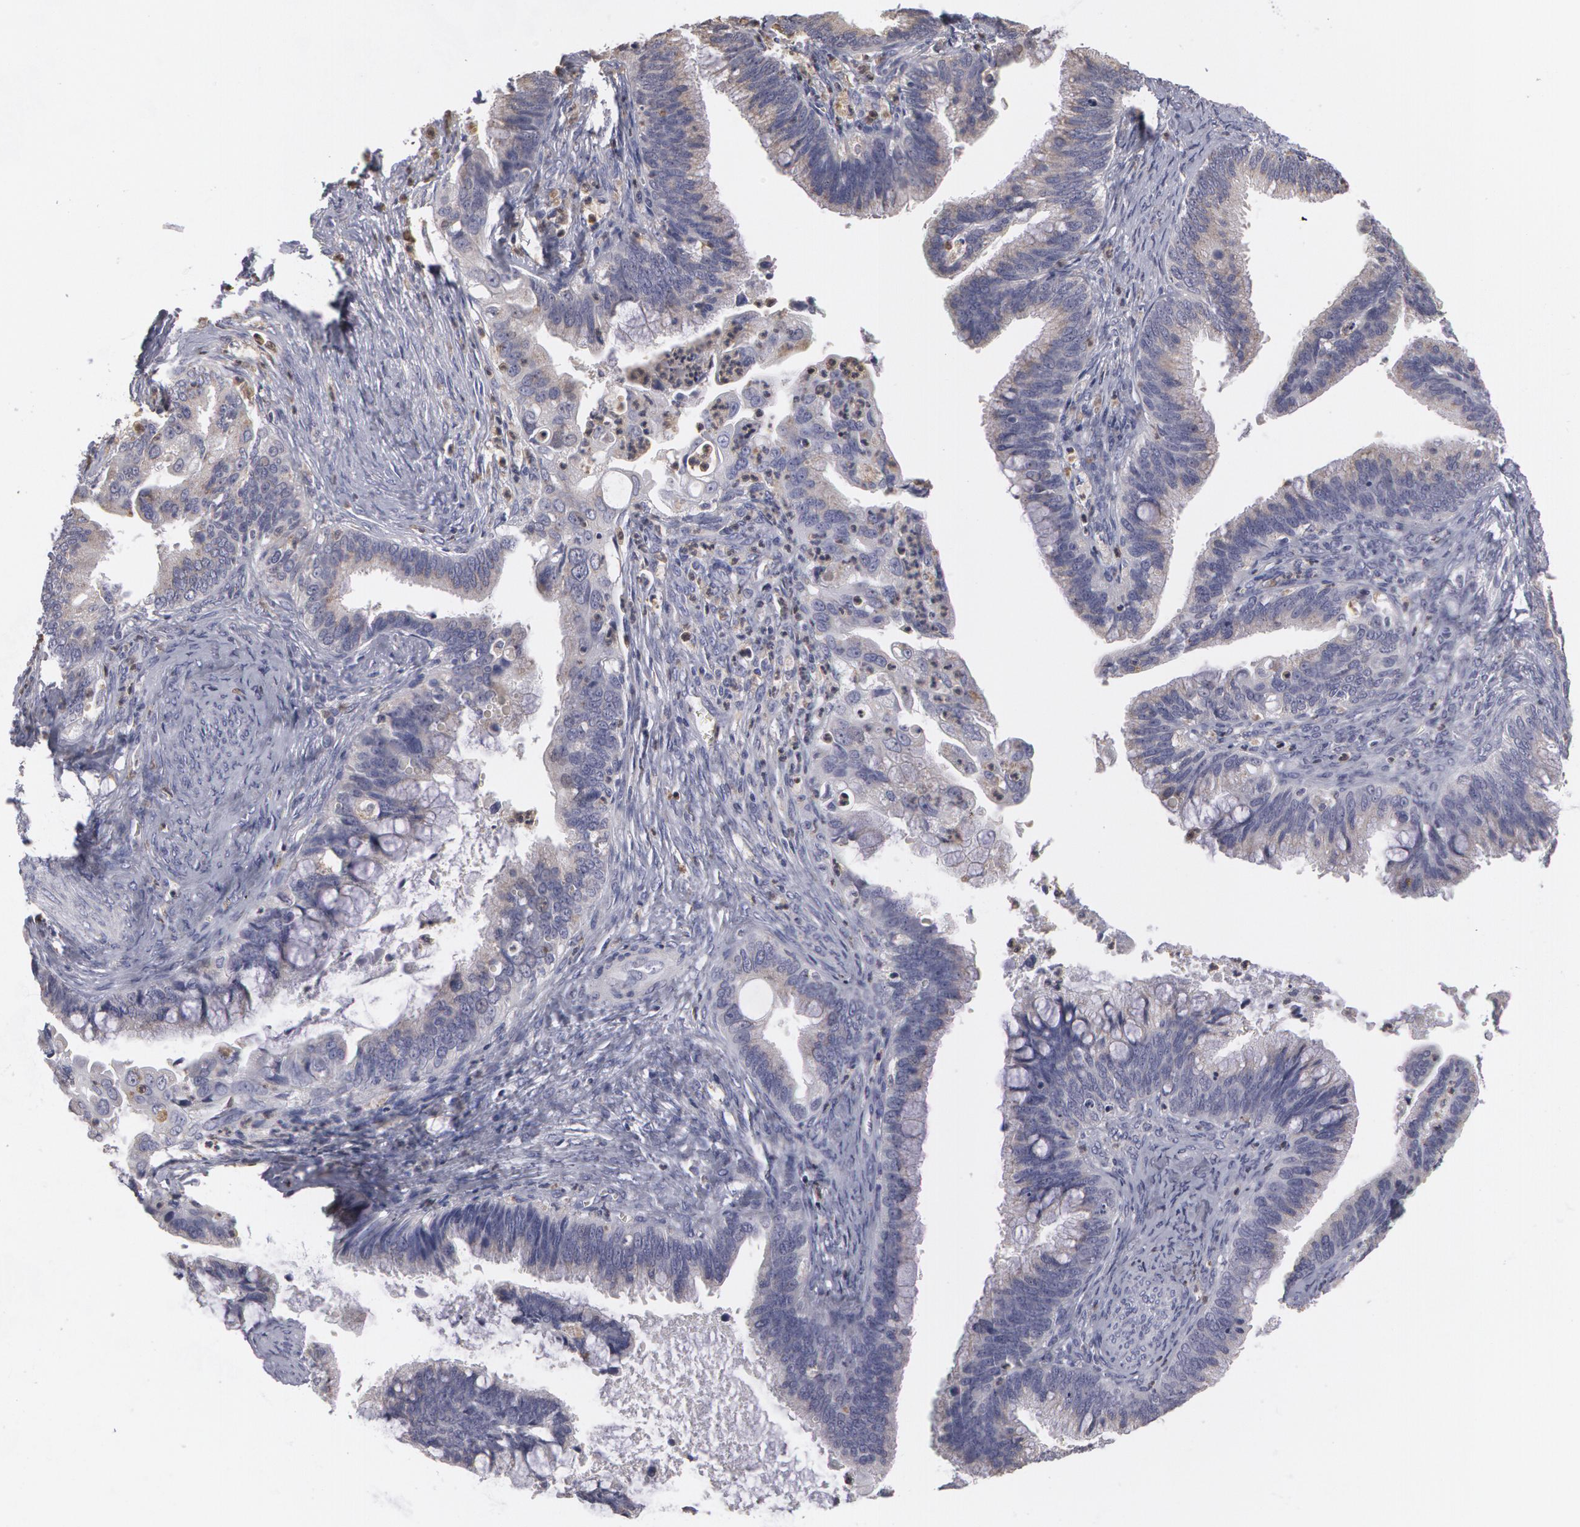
{"staining": {"intensity": "weak", "quantity": "25%-75%", "location": "cytoplasmic/membranous"}, "tissue": "cervical cancer", "cell_type": "Tumor cells", "image_type": "cancer", "snomed": [{"axis": "morphology", "description": "Adenocarcinoma, NOS"}, {"axis": "topography", "description": "Cervix"}], "caption": "Immunohistochemical staining of human adenocarcinoma (cervical) demonstrates low levels of weak cytoplasmic/membranous expression in about 25%-75% of tumor cells.", "gene": "CAT", "patient": {"sex": "female", "age": 47}}